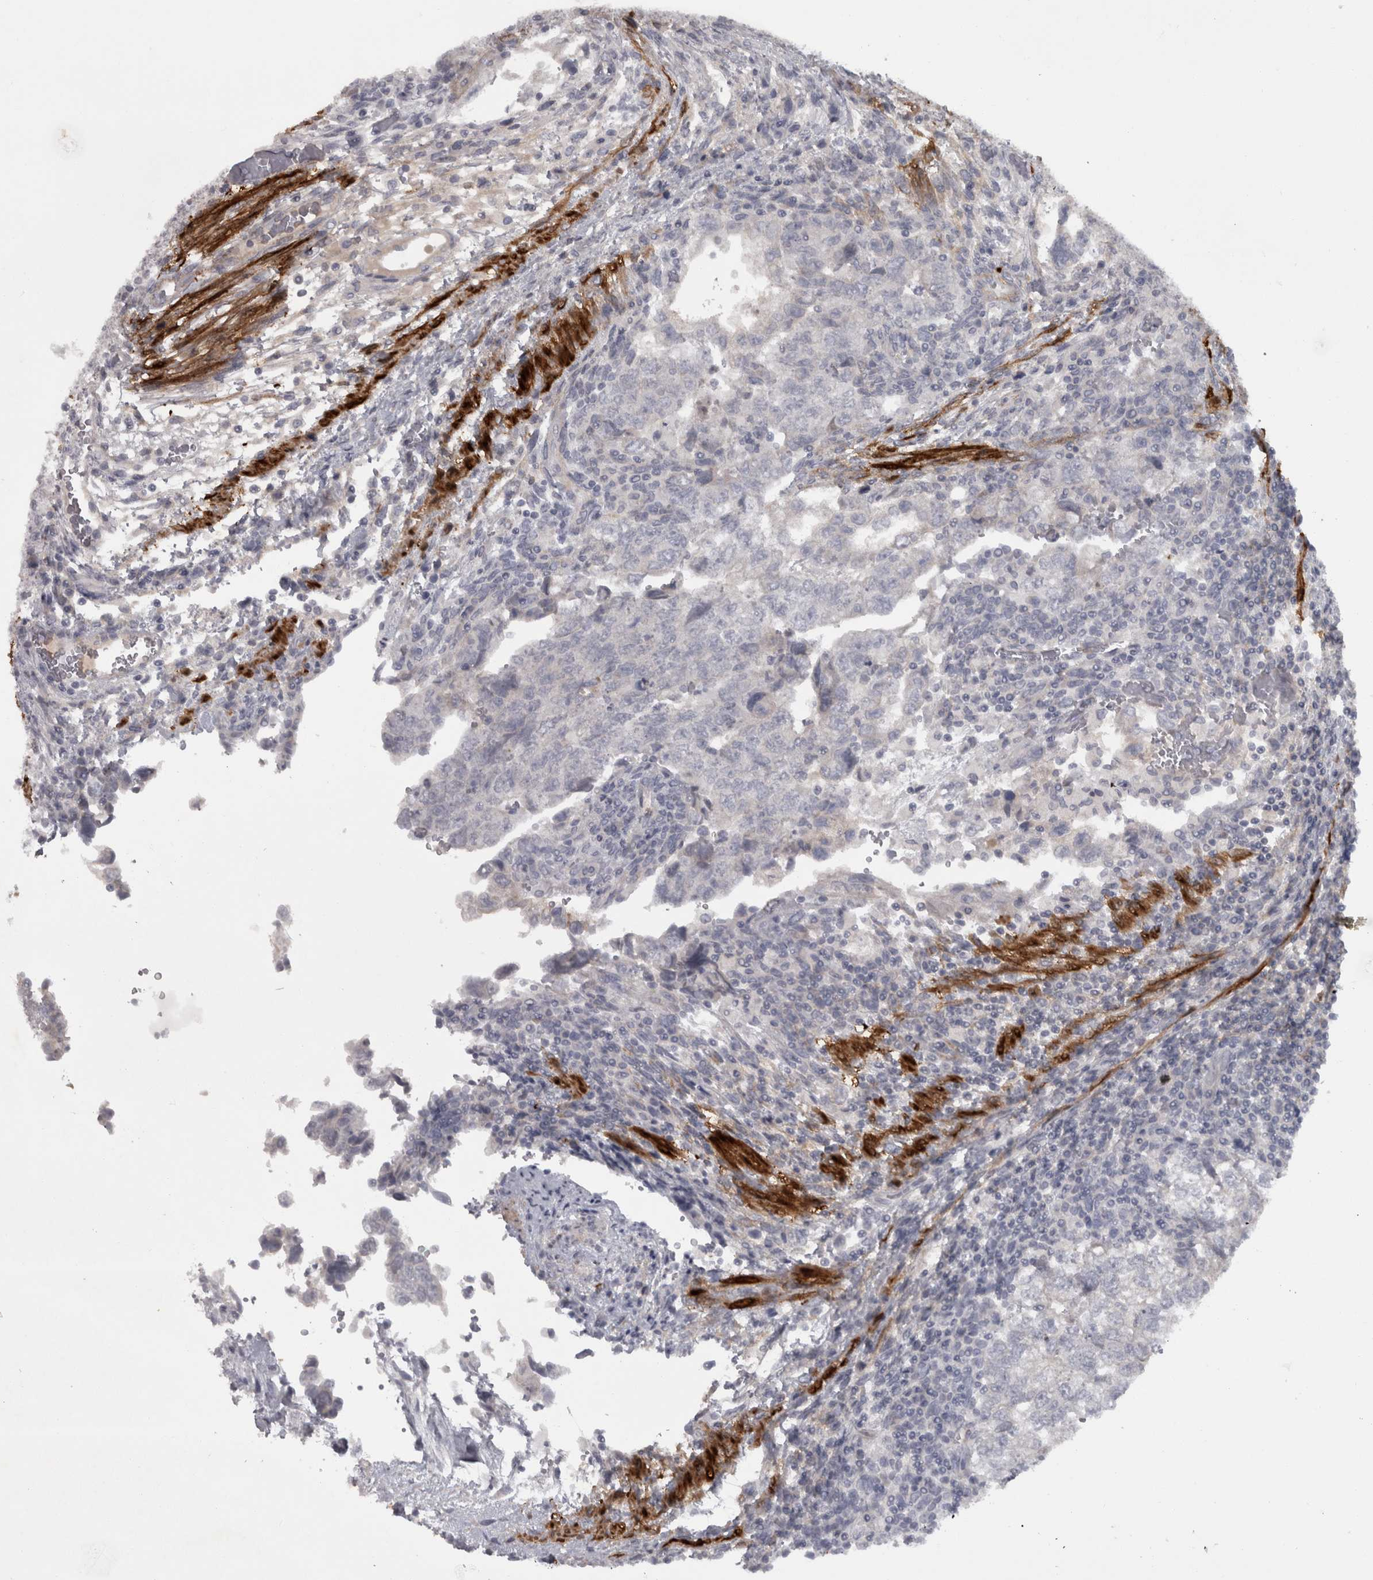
{"staining": {"intensity": "negative", "quantity": "none", "location": "none"}, "tissue": "testis cancer", "cell_type": "Tumor cells", "image_type": "cancer", "snomed": [{"axis": "morphology", "description": "Normal tissue, NOS"}, {"axis": "morphology", "description": "Carcinoma, Embryonal, NOS"}, {"axis": "topography", "description": "Testis"}], "caption": "A high-resolution micrograph shows immunohistochemistry (IHC) staining of testis embryonal carcinoma, which exhibits no significant positivity in tumor cells.", "gene": "PPP1R12B", "patient": {"sex": "male", "age": 36}}